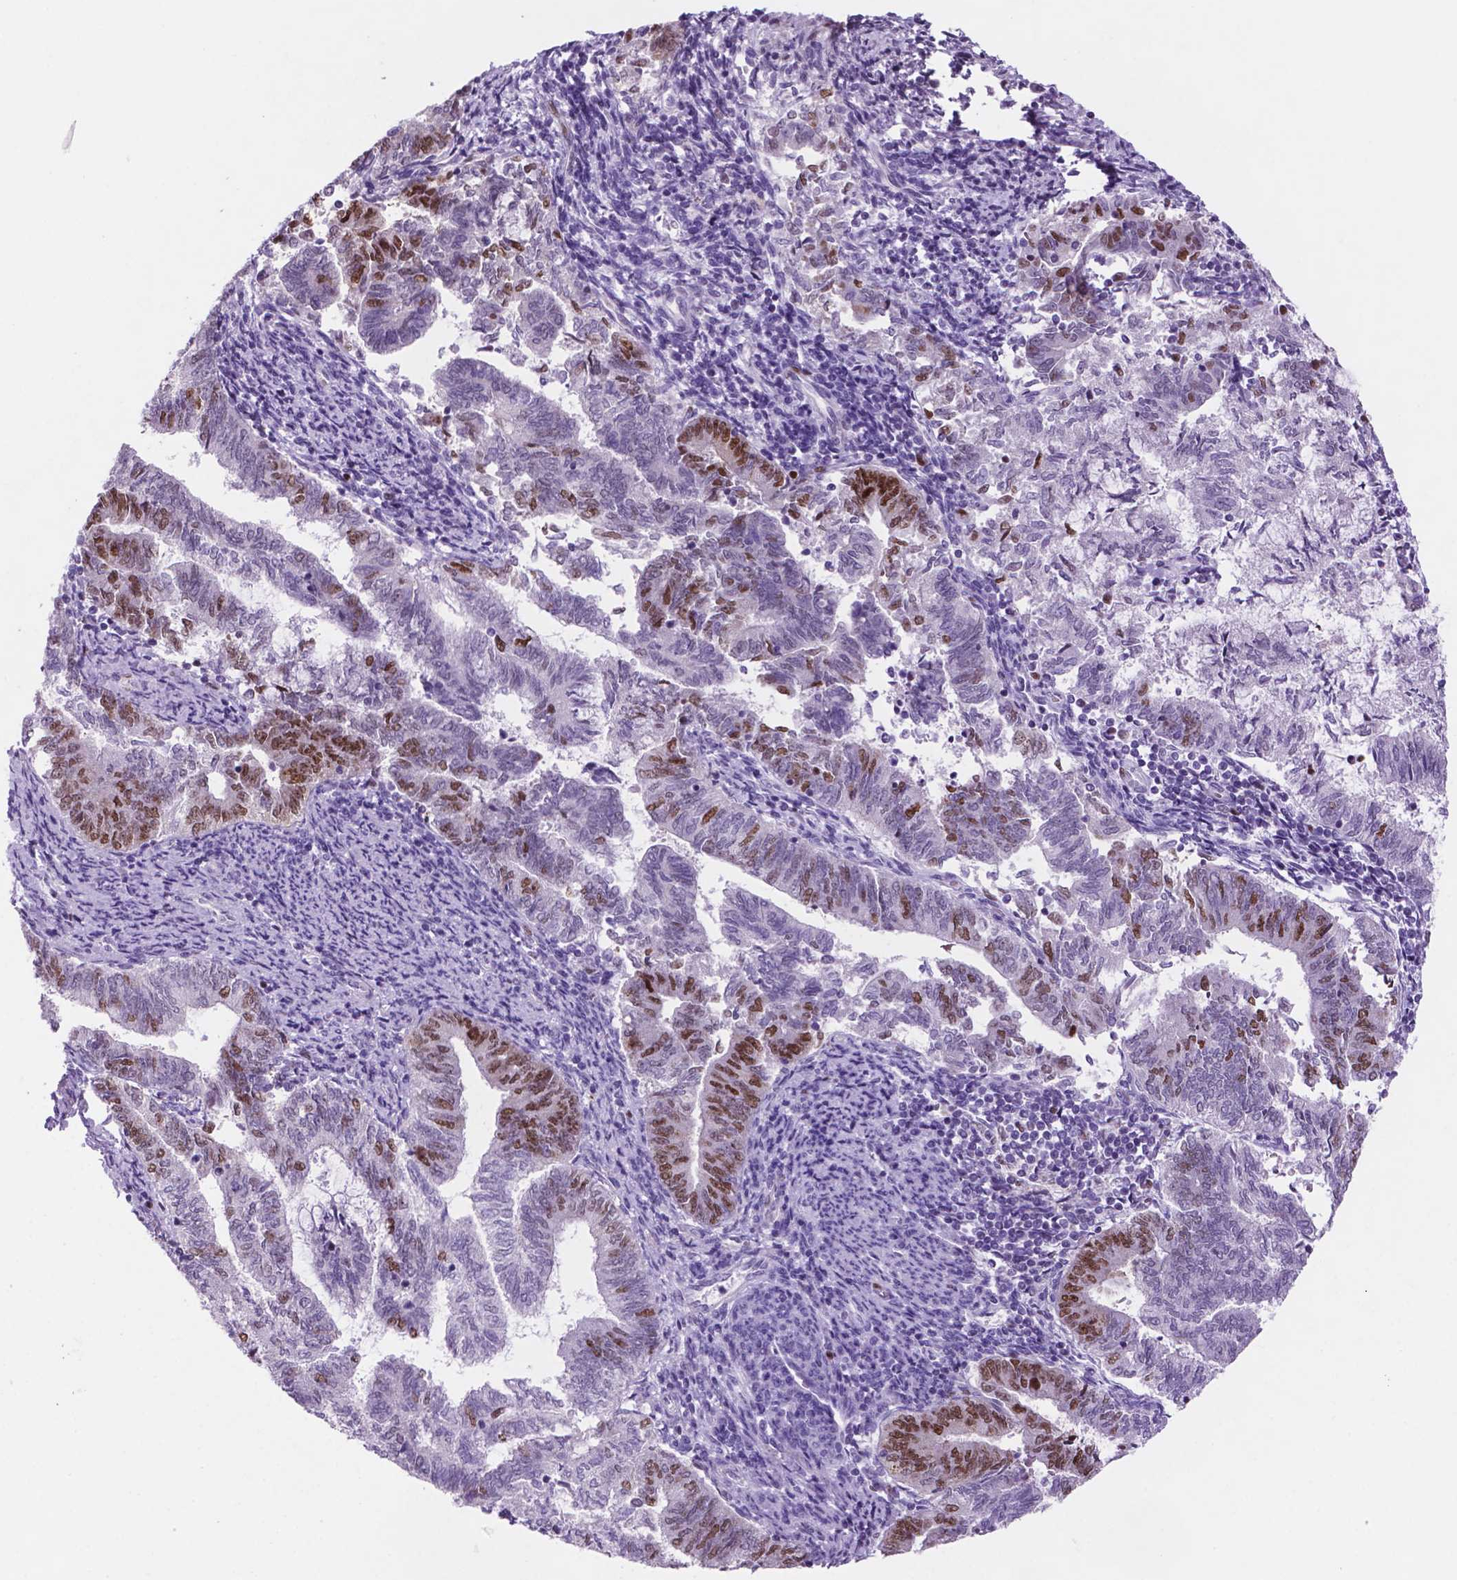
{"staining": {"intensity": "moderate", "quantity": "25%-75%", "location": "nuclear"}, "tissue": "endometrial cancer", "cell_type": "Tumor cells", "image_type": "cancer", "snomed": [{"axis": "morphology", "description": "Adenocarcinoma, NOS"}, {"axis": "topography", "description": "Endometrium"}], "caption": "Endometrial cancer tissue shows moderate nuclear expression in about 25%-75% of tumor cells", "gene": "NCAPH2", "patient": {"sex": "female", "age": 65}}